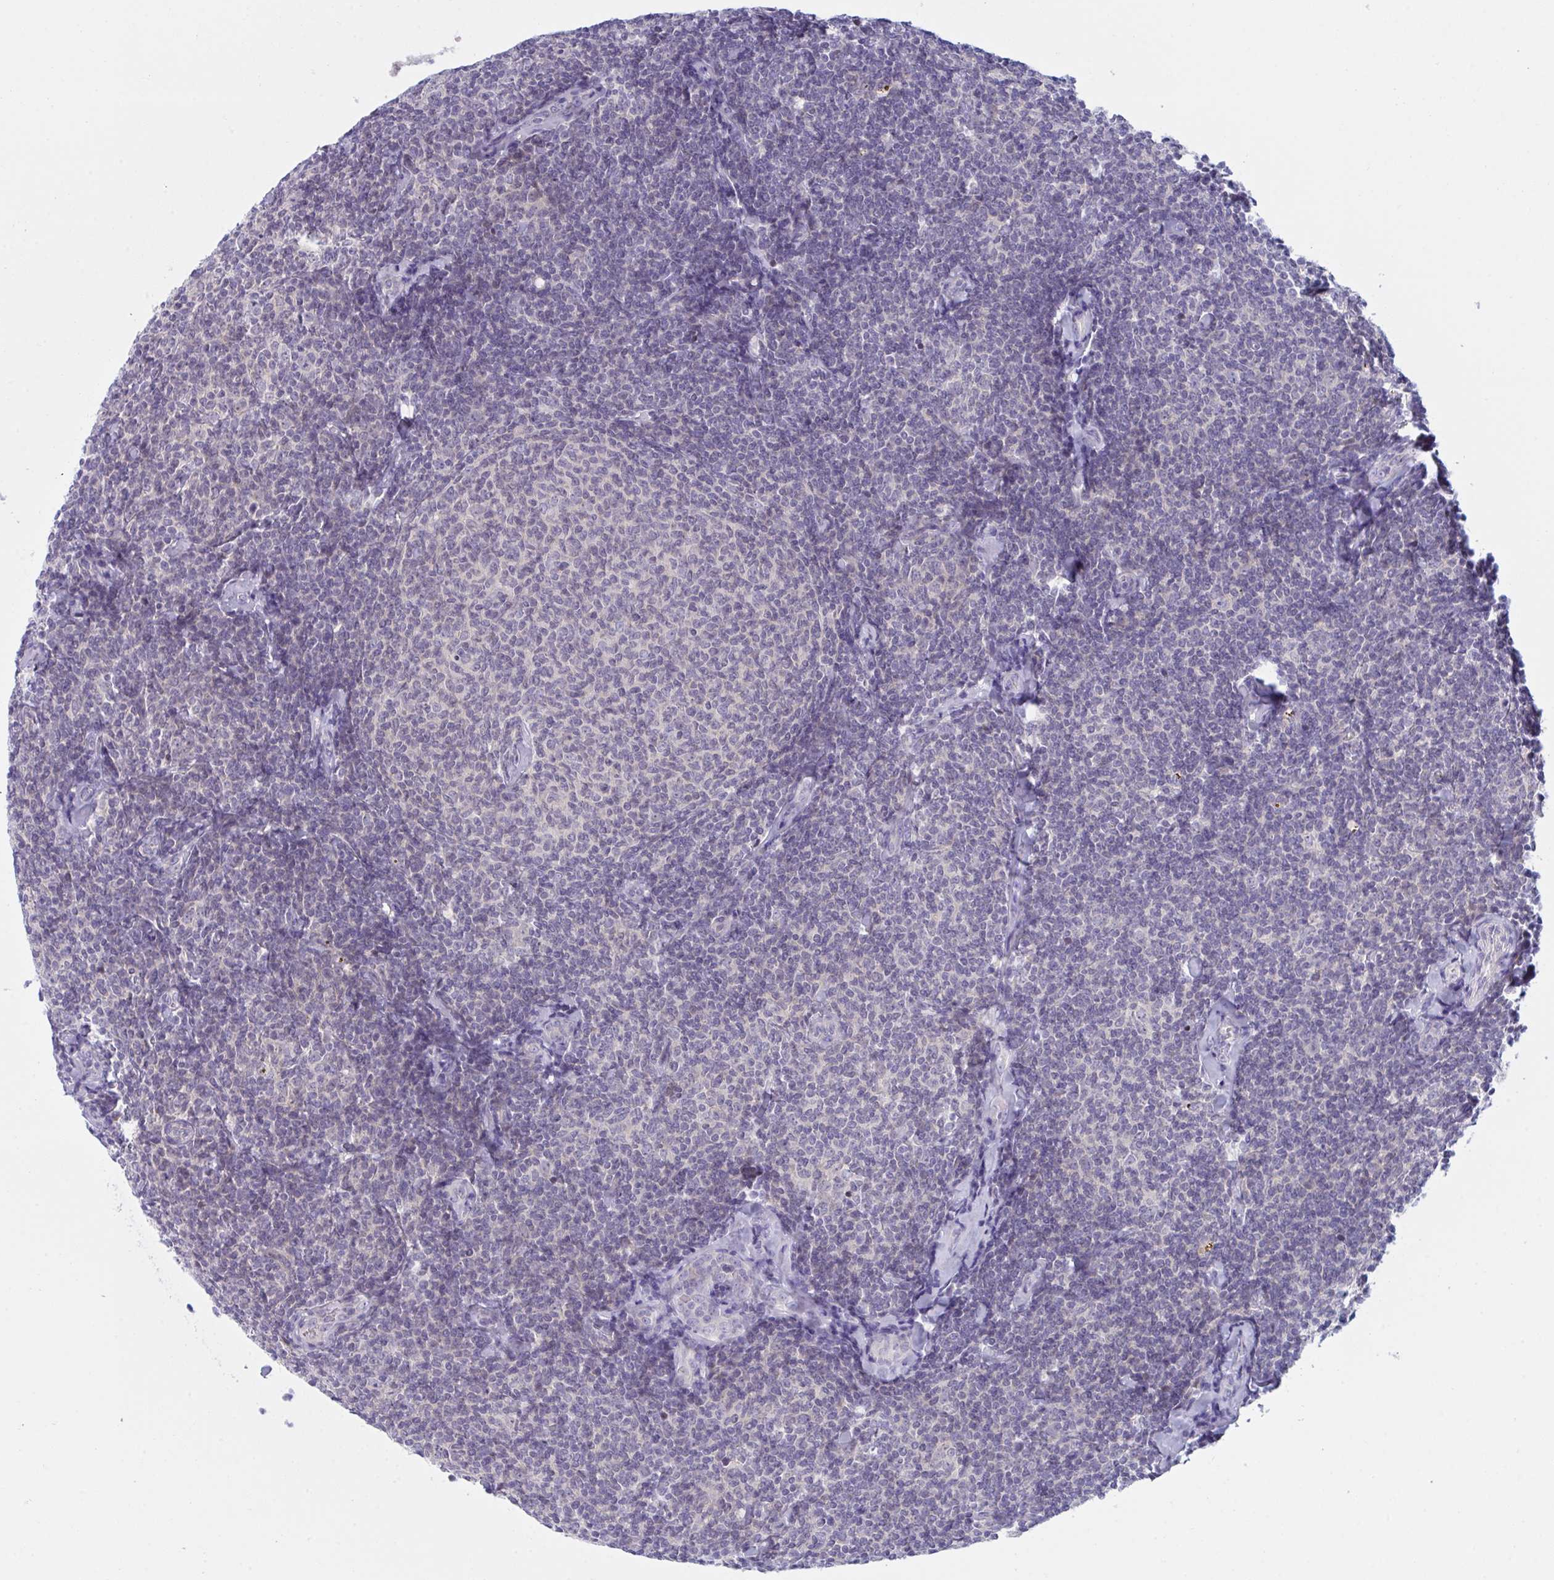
{"staining": {"intensity": "negative", "quantity": "none", "location": "none"}, "tissue": "lymphoma", "cell_type": "Tumor cells", "image_type": "cancer", "snomed": [{"axis": "morphology", "description": "Malignant lymphoma, non-Hodgkin's type, Low grade"}, {"axis": "topography", "description": "Lymph node"}], "caption": "This is an IHC photomicrograph of human malignant lymphoma, non-Hodgkin's type (low-grade). There is no positivity in tumor cells.", "gene": "NAA30", "patient": {"sex": "female", "age": 56}}